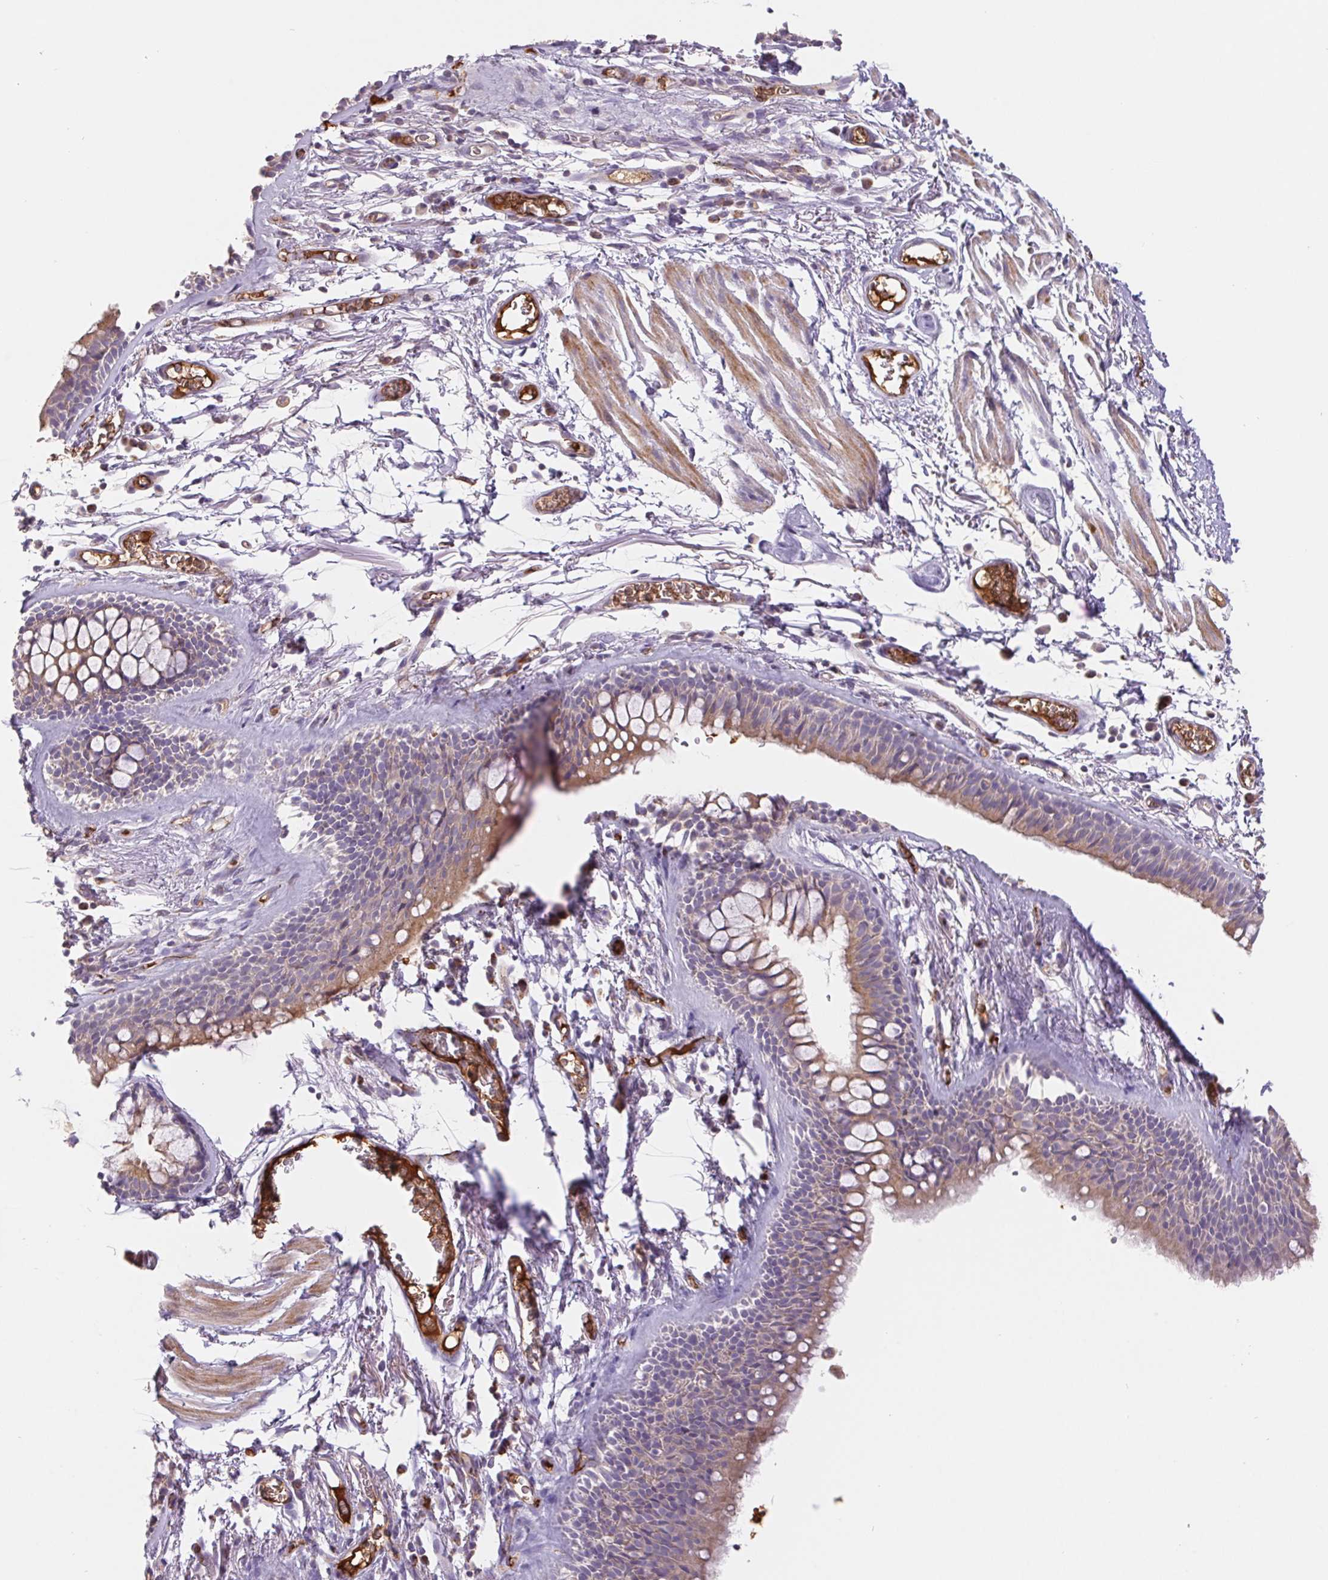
{"staining": {"intensity": "moderate", "quantity": "25%-75%", "location": "cytoplasmic/membranous"}, "tissue": "bronchus", "cell_type": "Respiratory epithelial cells", "image_type": "normal", "snomed": [{"axis": "morphology", "description": "Normal tissue, NOS"}, {"axis": "topography", "description": "Cartilage tissue"}, {"axis": "topography", "description": "Bronchus"}], "caption": "A brown stain shows moderate cytoplasmic/membranous expression of a protein in respiratory epithelial cells of unremarkable human bronchus. Ihc stains the protein of interest in brown and the nuclei are stained blue.", "gene": "EMC6", "patient": {"sex": "female", "age": 79}}